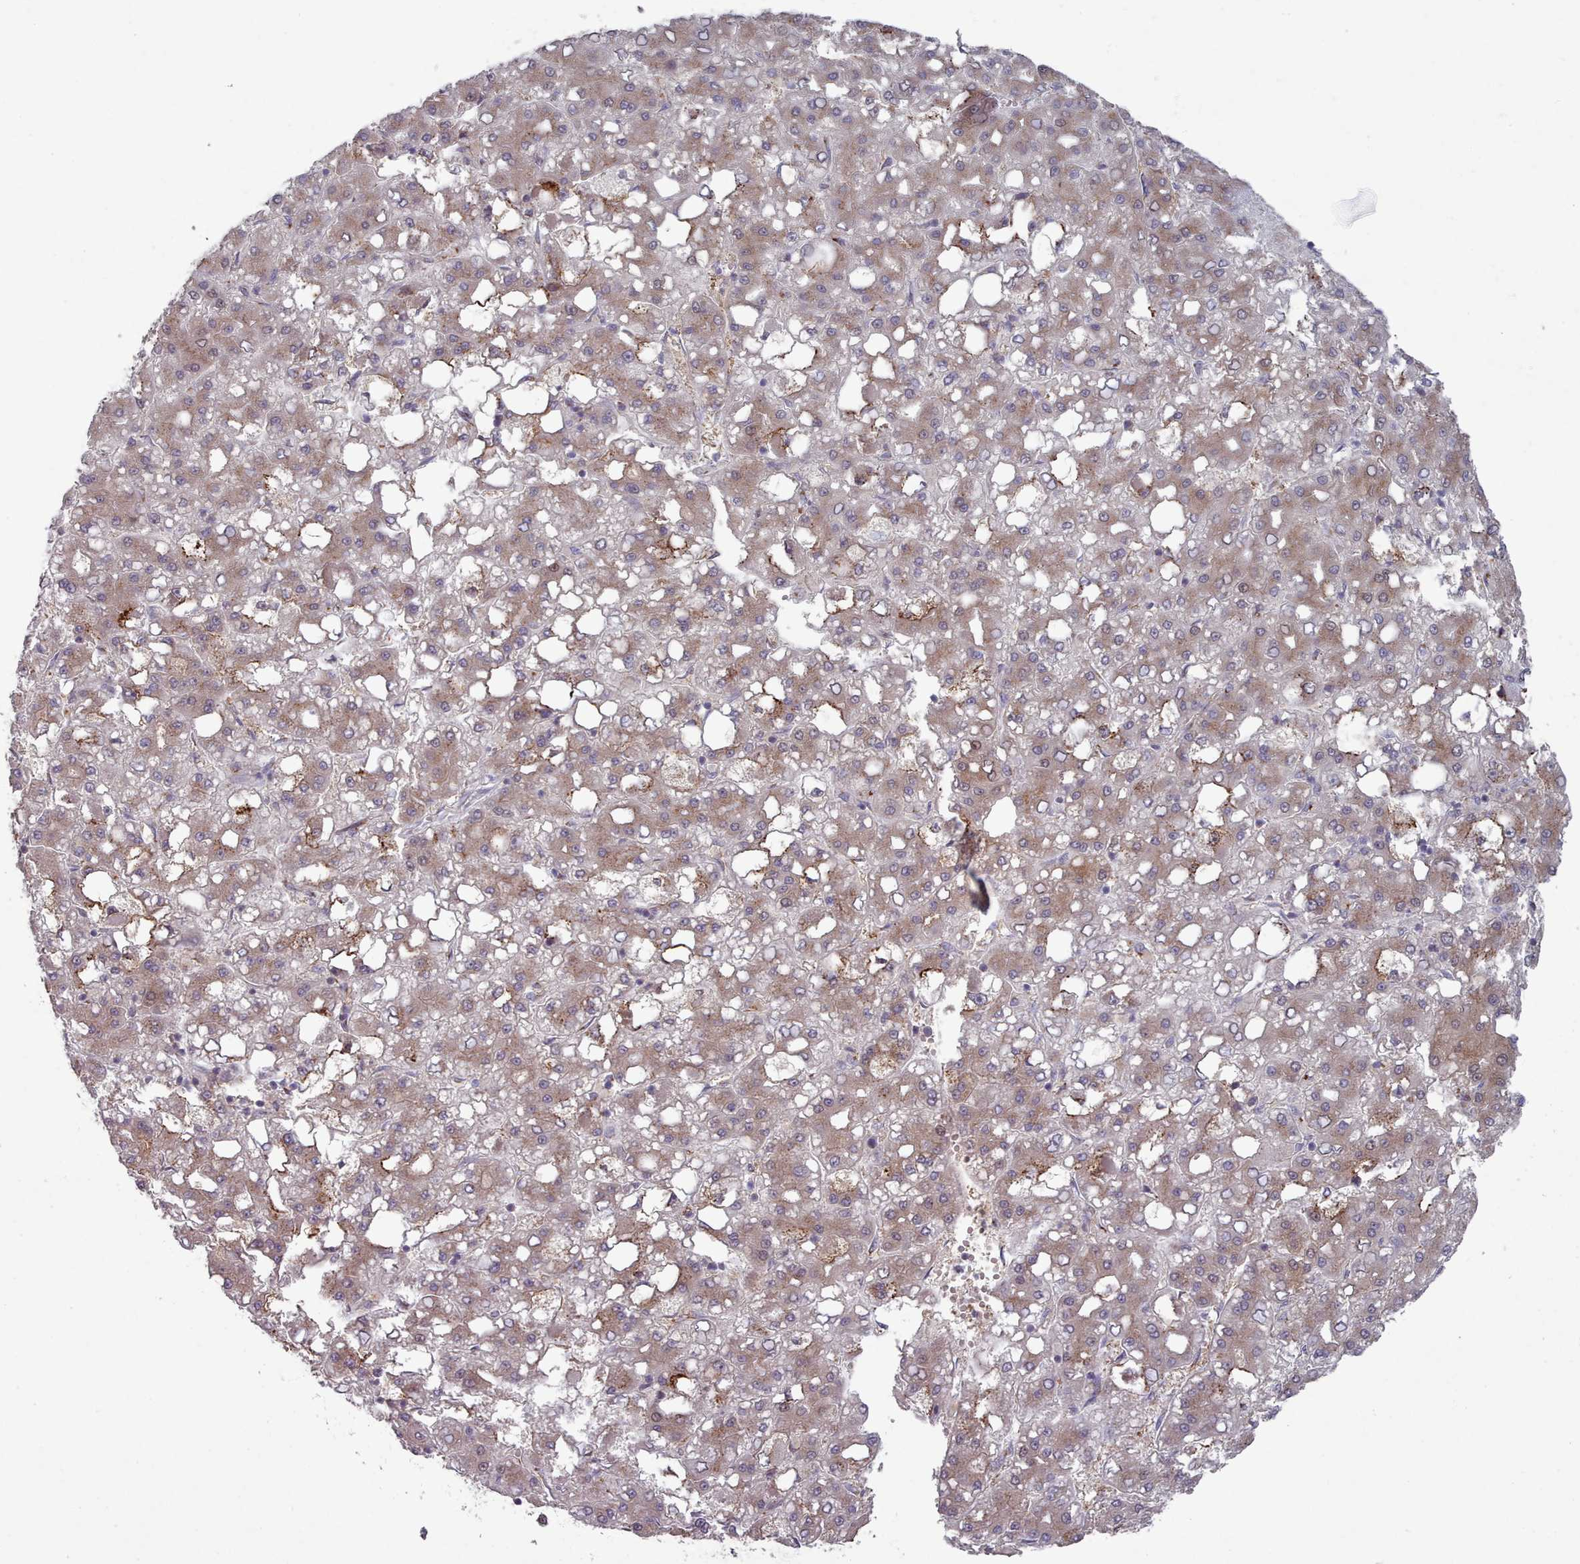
{"staining": {"intensity": "moderate", "quantity": ">75%", "location": "cytoplasmic/membranous"}, "tissue": "liver cancer", "cell_type": "Tumor cells", "image_type": "cancer", "snomed": [{"axis": "morphology", "description": "Carcinoma, Hepatocellular, NOS"}, {"axis": "topography", "description": "Liver"}], "caption": "Liver hepatocellular carcinoma stained with a protein marker displays moderate staining in tumor cells.", "gene": "MAN1B1", "patient": {"sex": "male", "age": 65}}